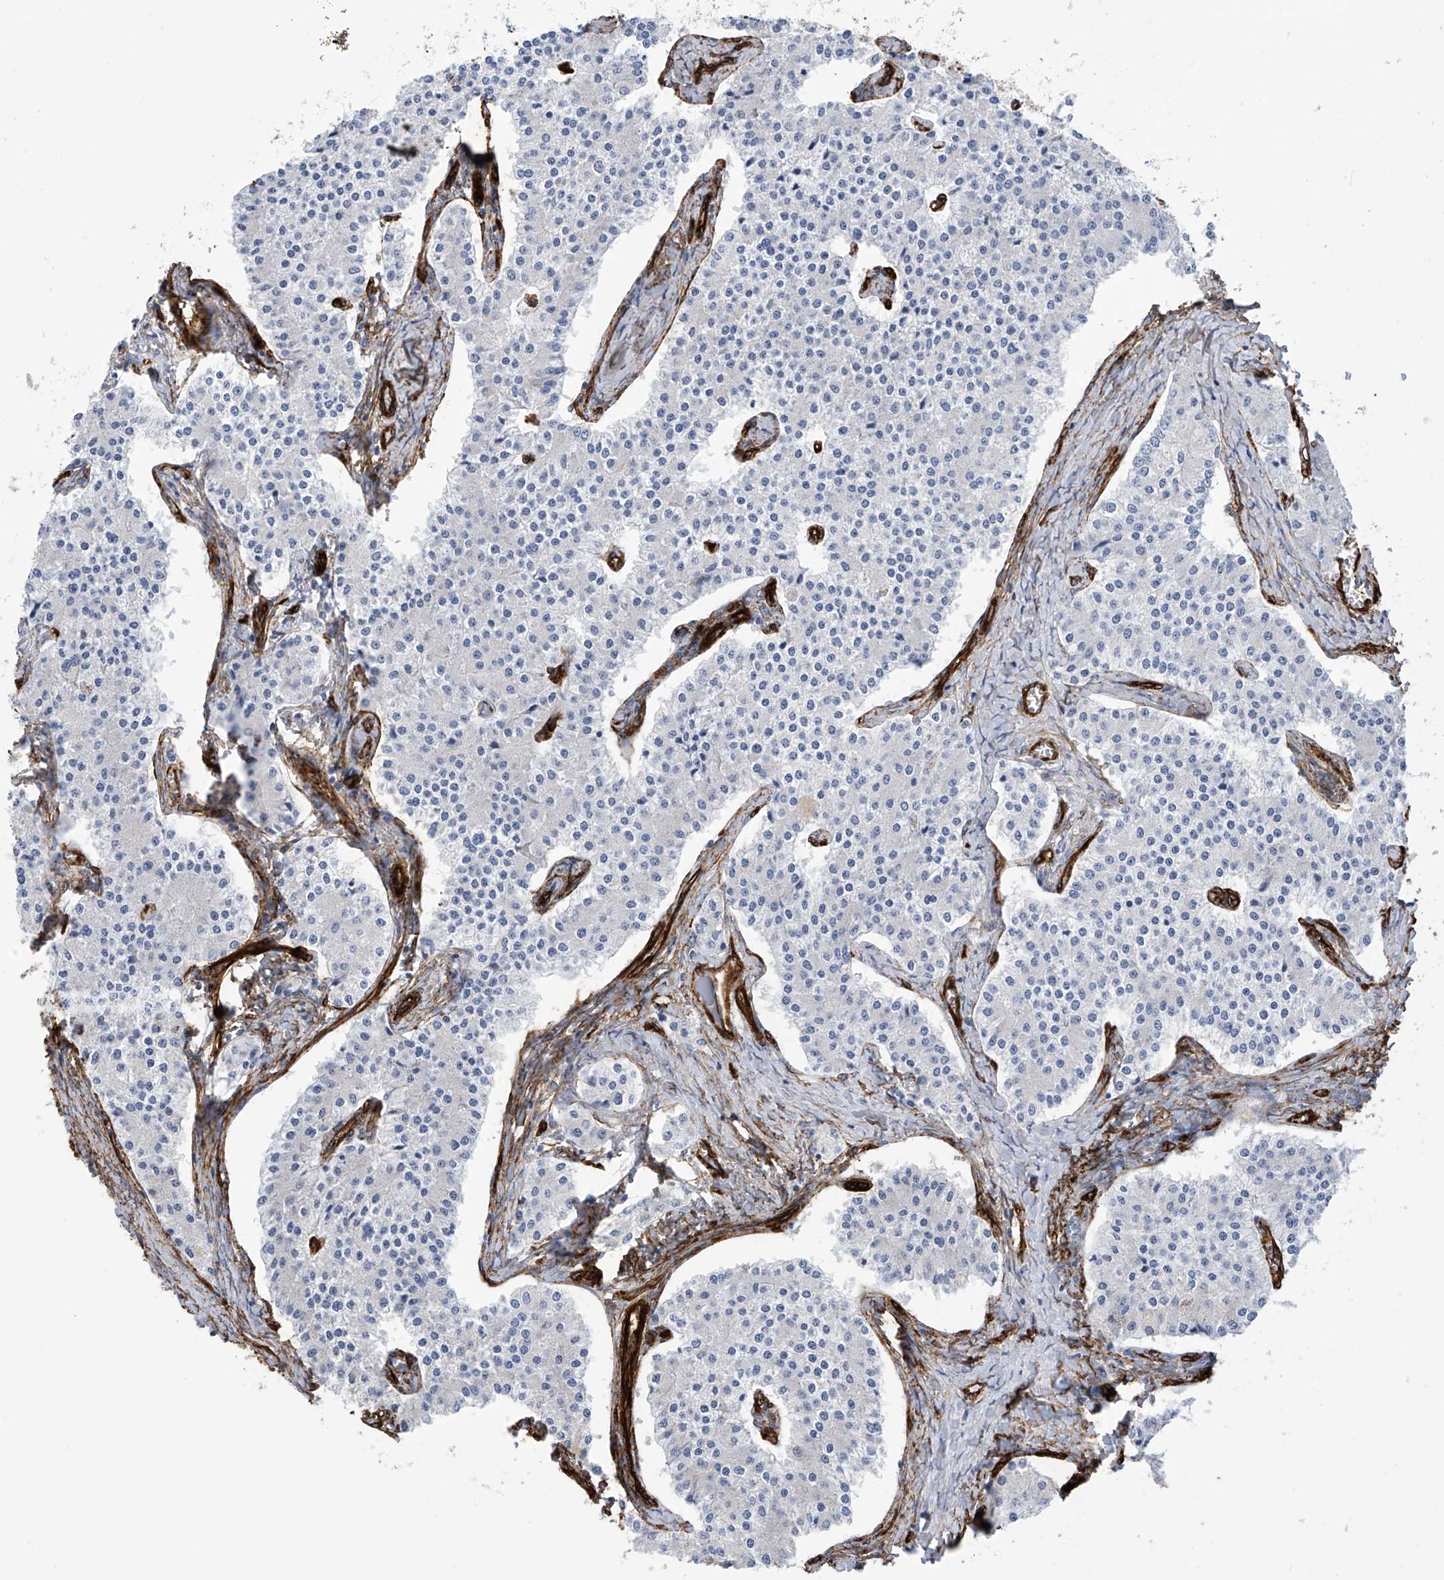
{"staining": {"intensity": "negative", "quantity": "none", "location": "none"}, "tissue": "carcinoid", "cell_type": "Tumor cells", "image_type": "cancer", "snomed": [{"axis": "morphology", "description": "Carcinoid, malignant, NOS"}, {"axis": "topography", "description": "Colon"}], "caption": "DAB (3,3'-diaminobenzidine) immunohistochemical staining of human carcinoid displays no significant staining in tumor cells. (DAB (3,3'-diaminobenzidine) IHC visualized using brightfield microscopy, high magnification).", "gene": "UBTD1", "patient": {"sex": "female", "age": 52}}